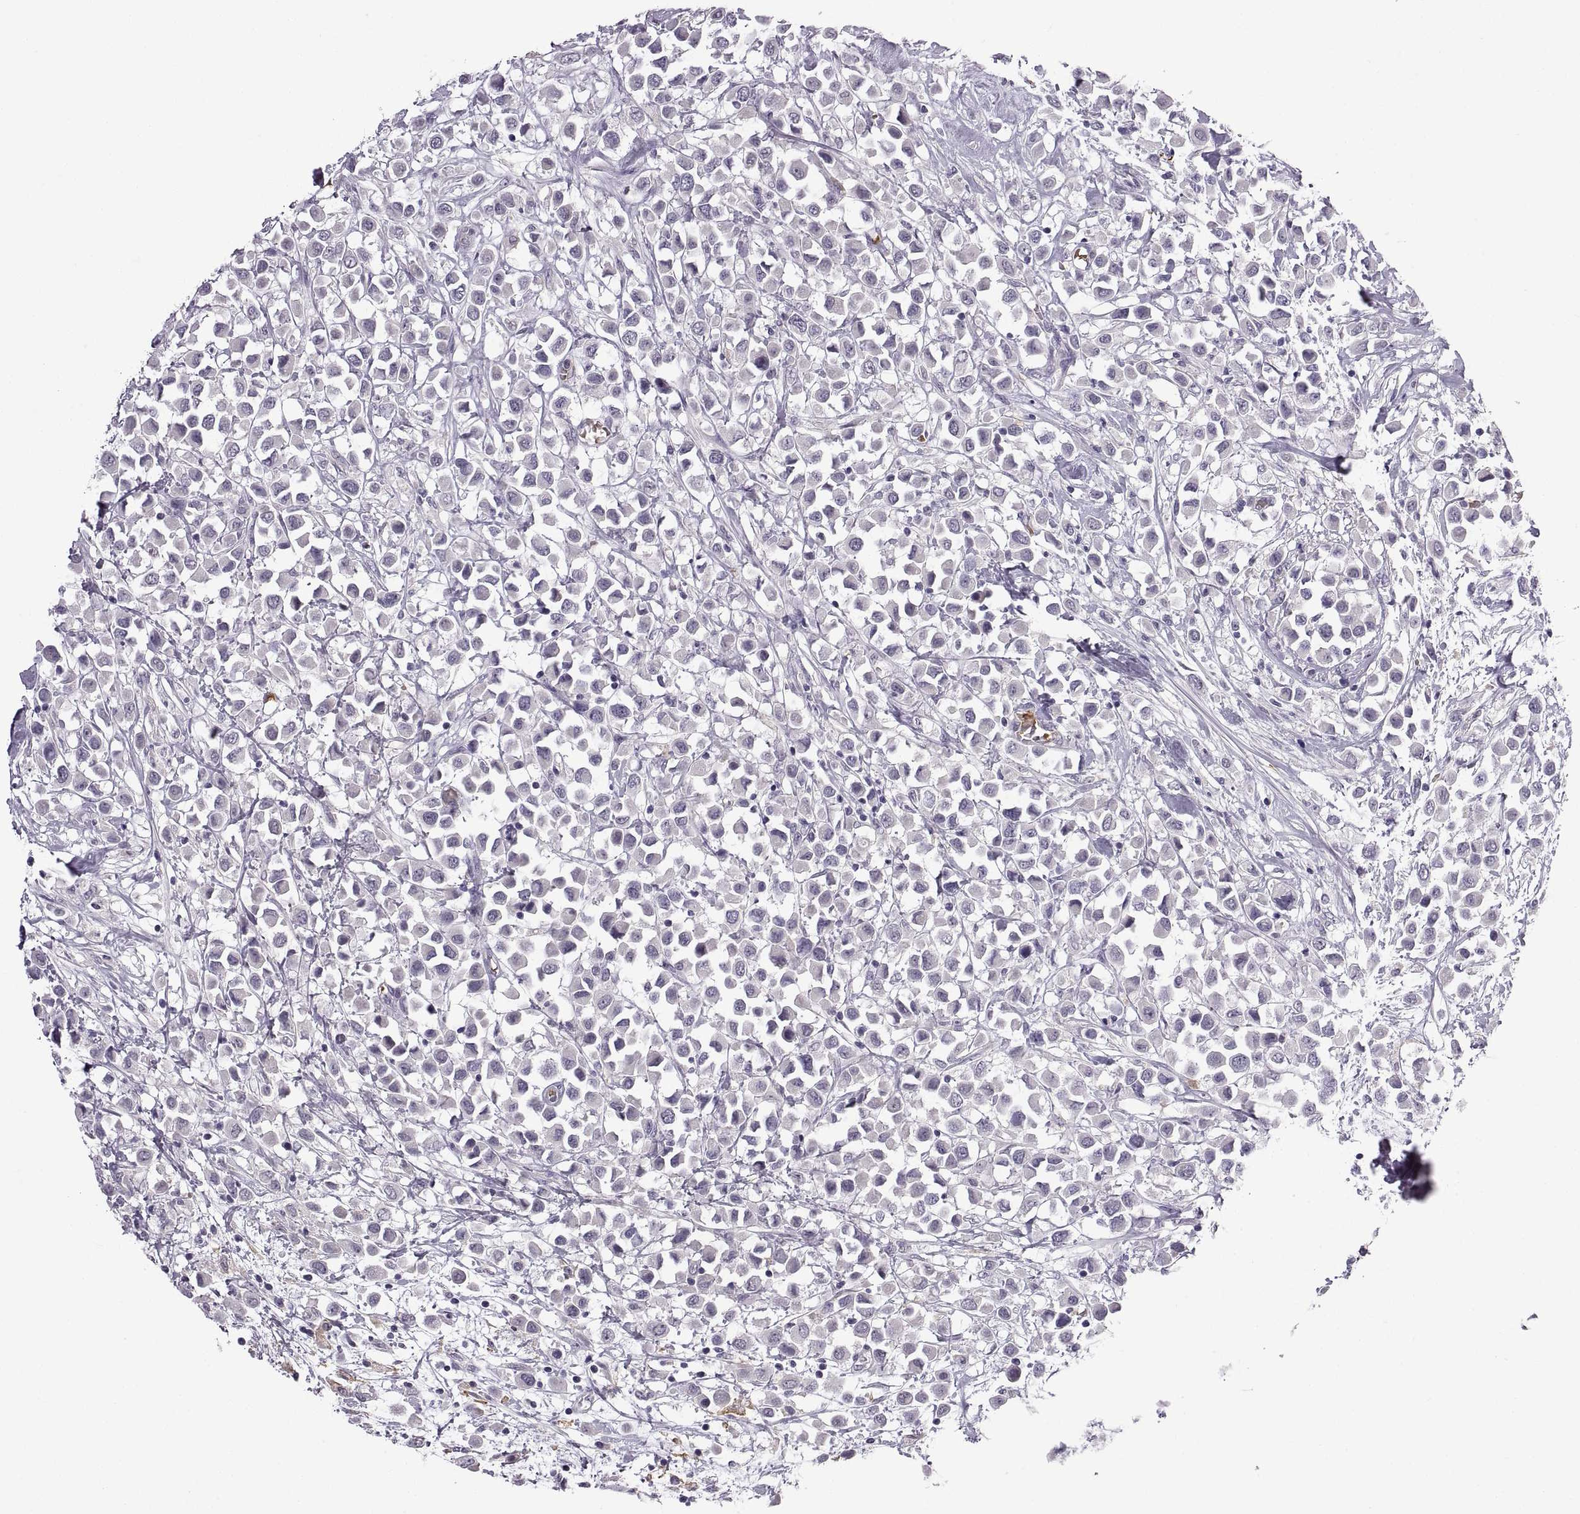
{"staining": {"intensity": "negative", "quantity": "none", "location": "none"}, "tissue": "breast cancer", "cell_type": "Tumor cells", "image_type": "cancer", "snomed": [{"axis": "morphology", "description": "Duct carcinoma"}, {"axis": "topography", "description": "Breast"}], "caption": "Immunohistochemical staining of human breast intraductal carcinoma reveals no significant positivity in tumor cells. (Immunohistochemistry (ihc), brightfield microscopy, high magnification).", "gene": "MEIOC", "patient": {"sex": "female", "age": 61}}